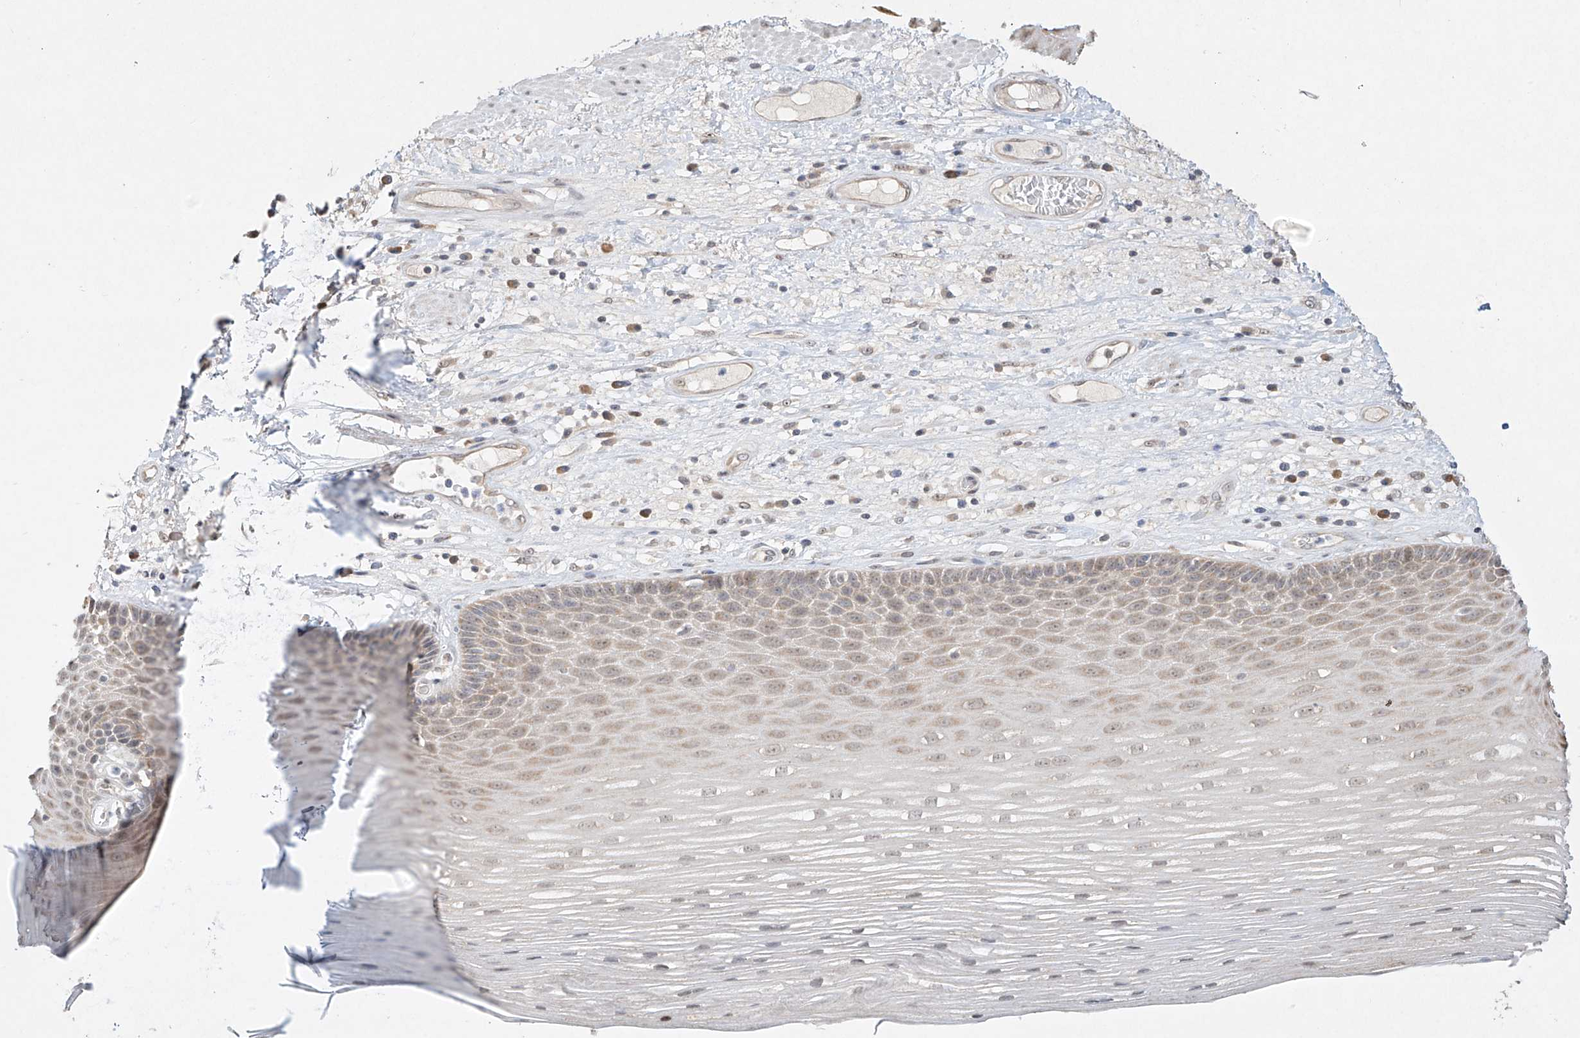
{"staining": {"intensity": "moderate", "quantity": "<25%", "location": "cytoplasmic/membranous"}, "tissue": "esophagus", "cell_type": "Squamous epithelial cells", "image_type": "normal", "snomed": [{"axis": "morphology", "description": "Normal tissue, NOS"}, {"axis": "topography", "description": "Esophagus"}], "caption": "DAB (3,3'-diaminobenzidine) immunohistochemical staining of unremarkable esophagus reveals moderate cytoplasmic/membranous protein expression in about <25% of squamous epithelial cells.", "gene": "TASP1", "patient": {"sex": "male", "age": 62}}